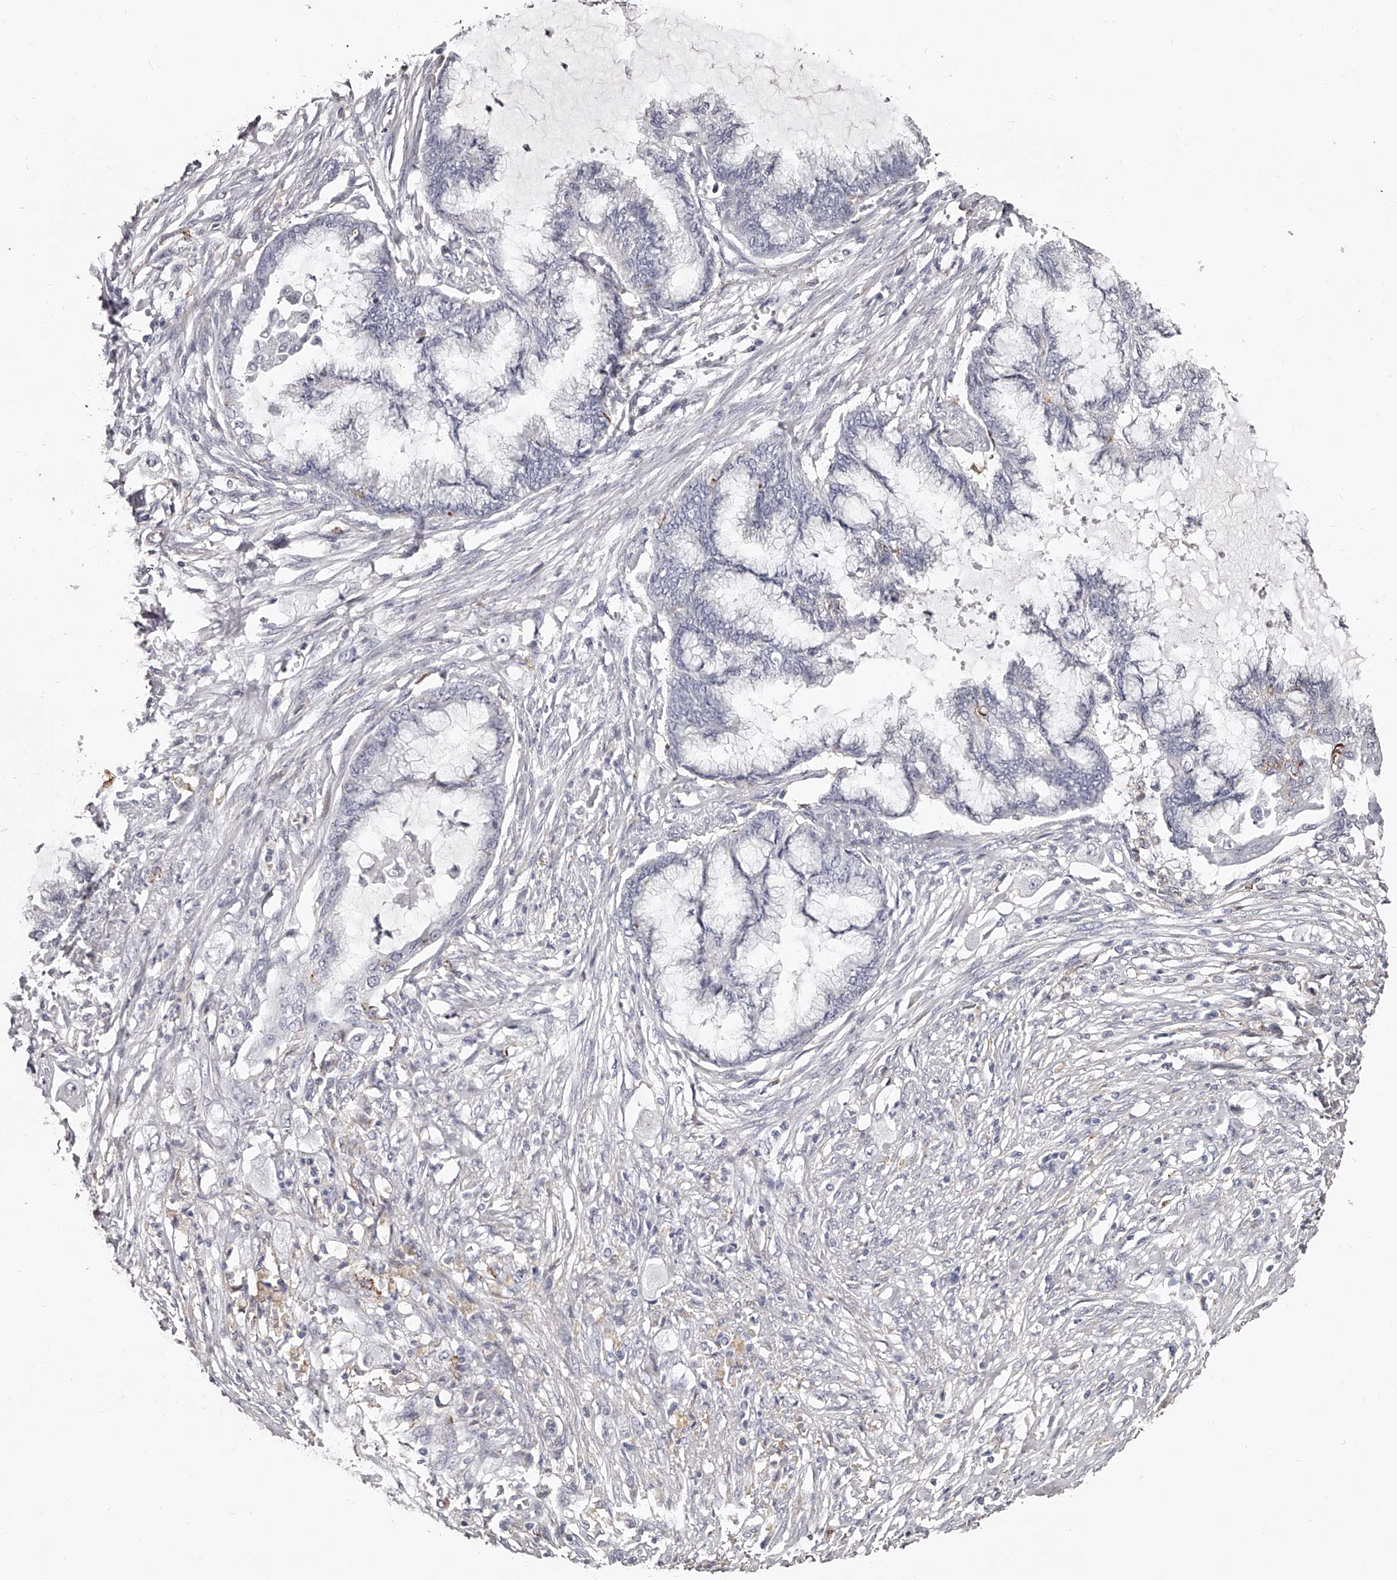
{"staining": {"intensity": "negative", "quantity": "none", "location": "none"}, "tissue": "endometrial cancer", "cell_type": "Tumor cells", "image_type": "cancer", "snomed": [{"axis": "morphology", "description": "Adenocarcinoma, NOS"}, {"axis": "topography", "description": "Endometrium"}], "caption": "There is no significant positivity in tumor cells of endometrial cancer.", "gene": "PACSIN1", "patient": {"sex": "female", "age": 86}}